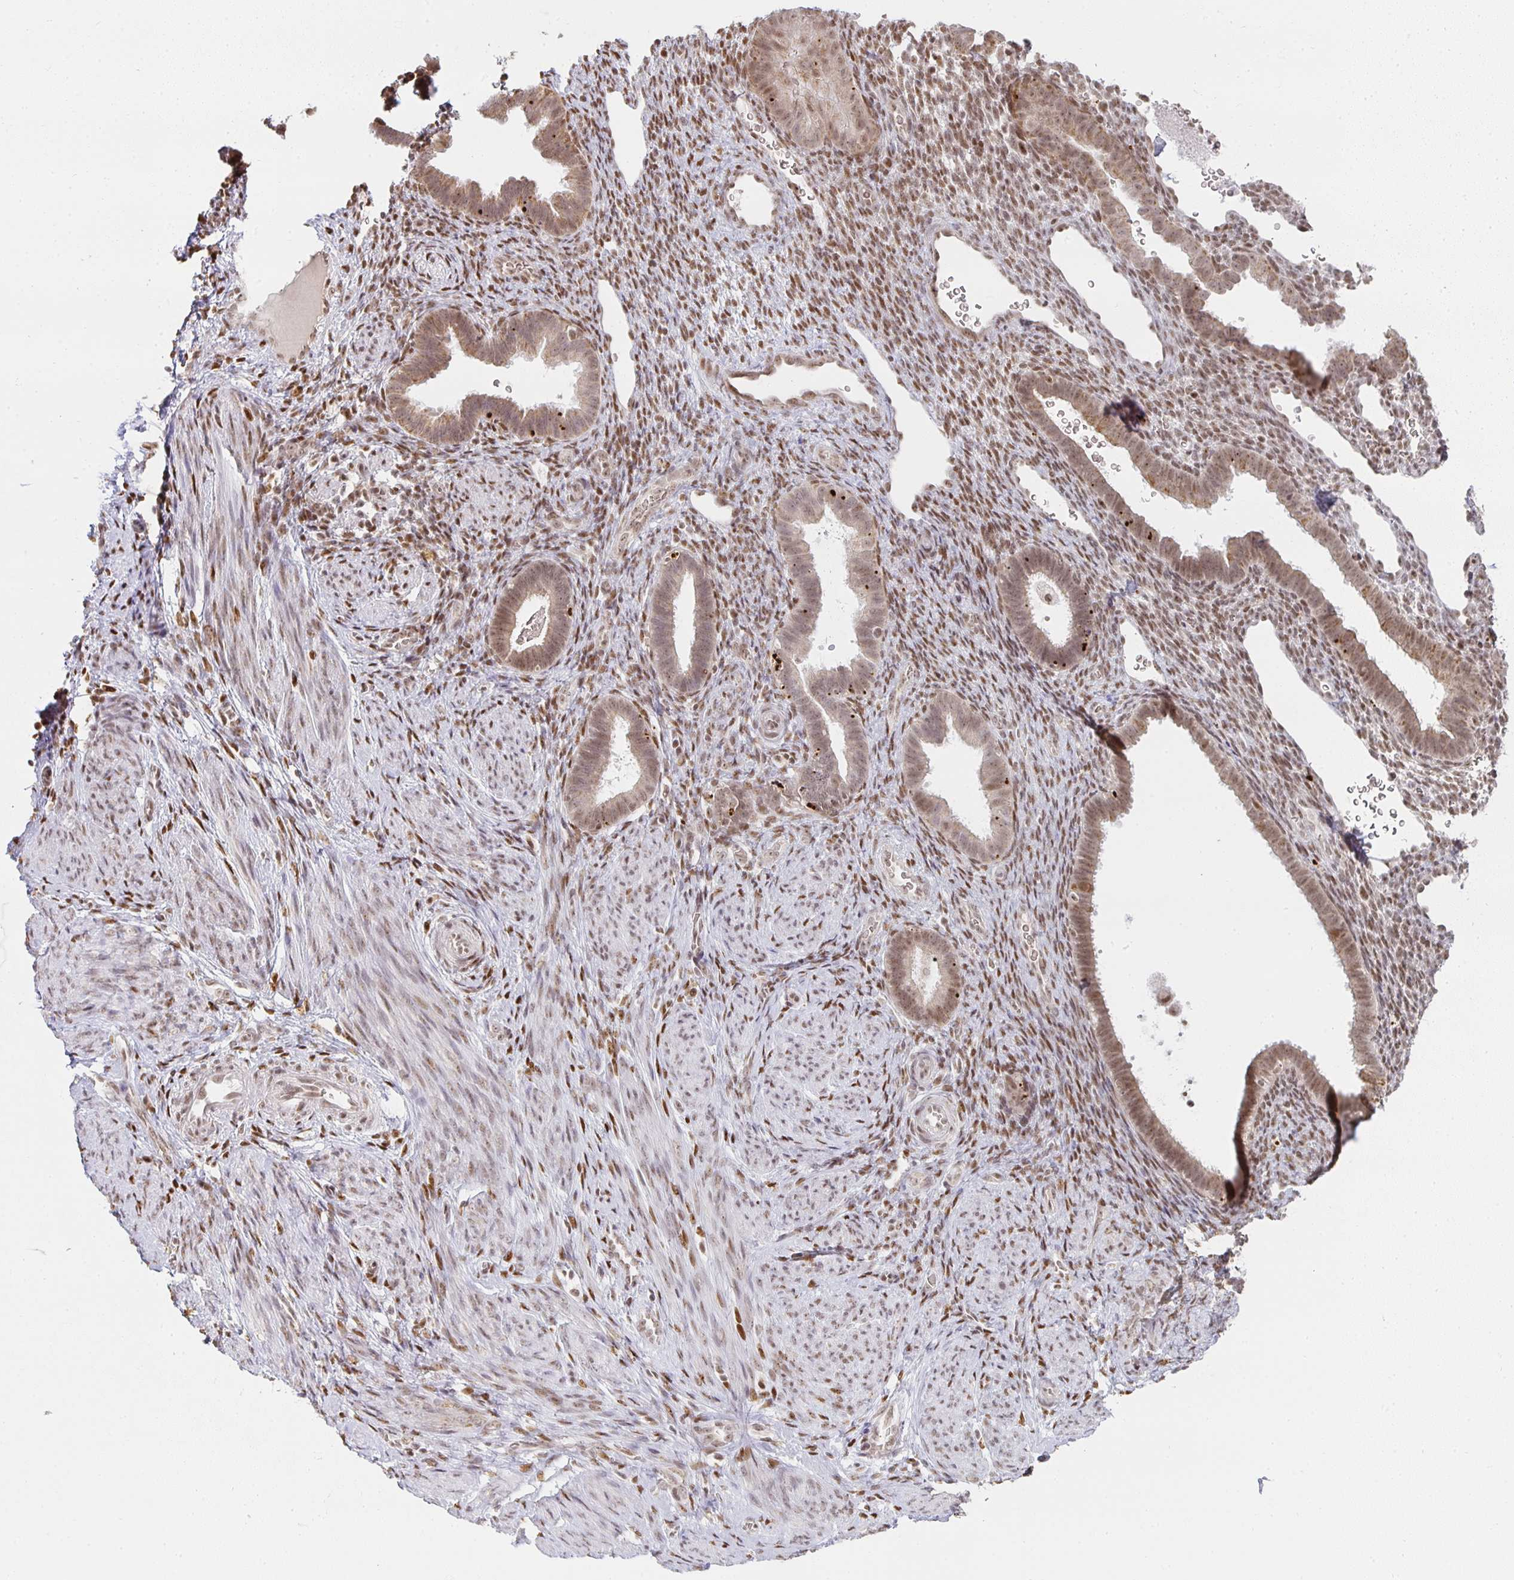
{"staining": {"intensity": "moderate", "quantity": ">75%", "location": "nuclear"}, "tissue": "endometrium", "cell_type": "Cells in endometrial stroma", "image_type": "normal", "snomed": [{"axis": "morphology", "description": "Normal tissue, NOS"}, {"axis": "topography", "description": "Endometrium"}], "caption": "Unremarkable endometrium displays moderate nuclear expression in about >75% of cells in endometrial stroma The protein is shown in brown color, while the nuclei are stained blue..", "gene": "SMARCA2", "patient": {"sex": "female", "age": 34}}